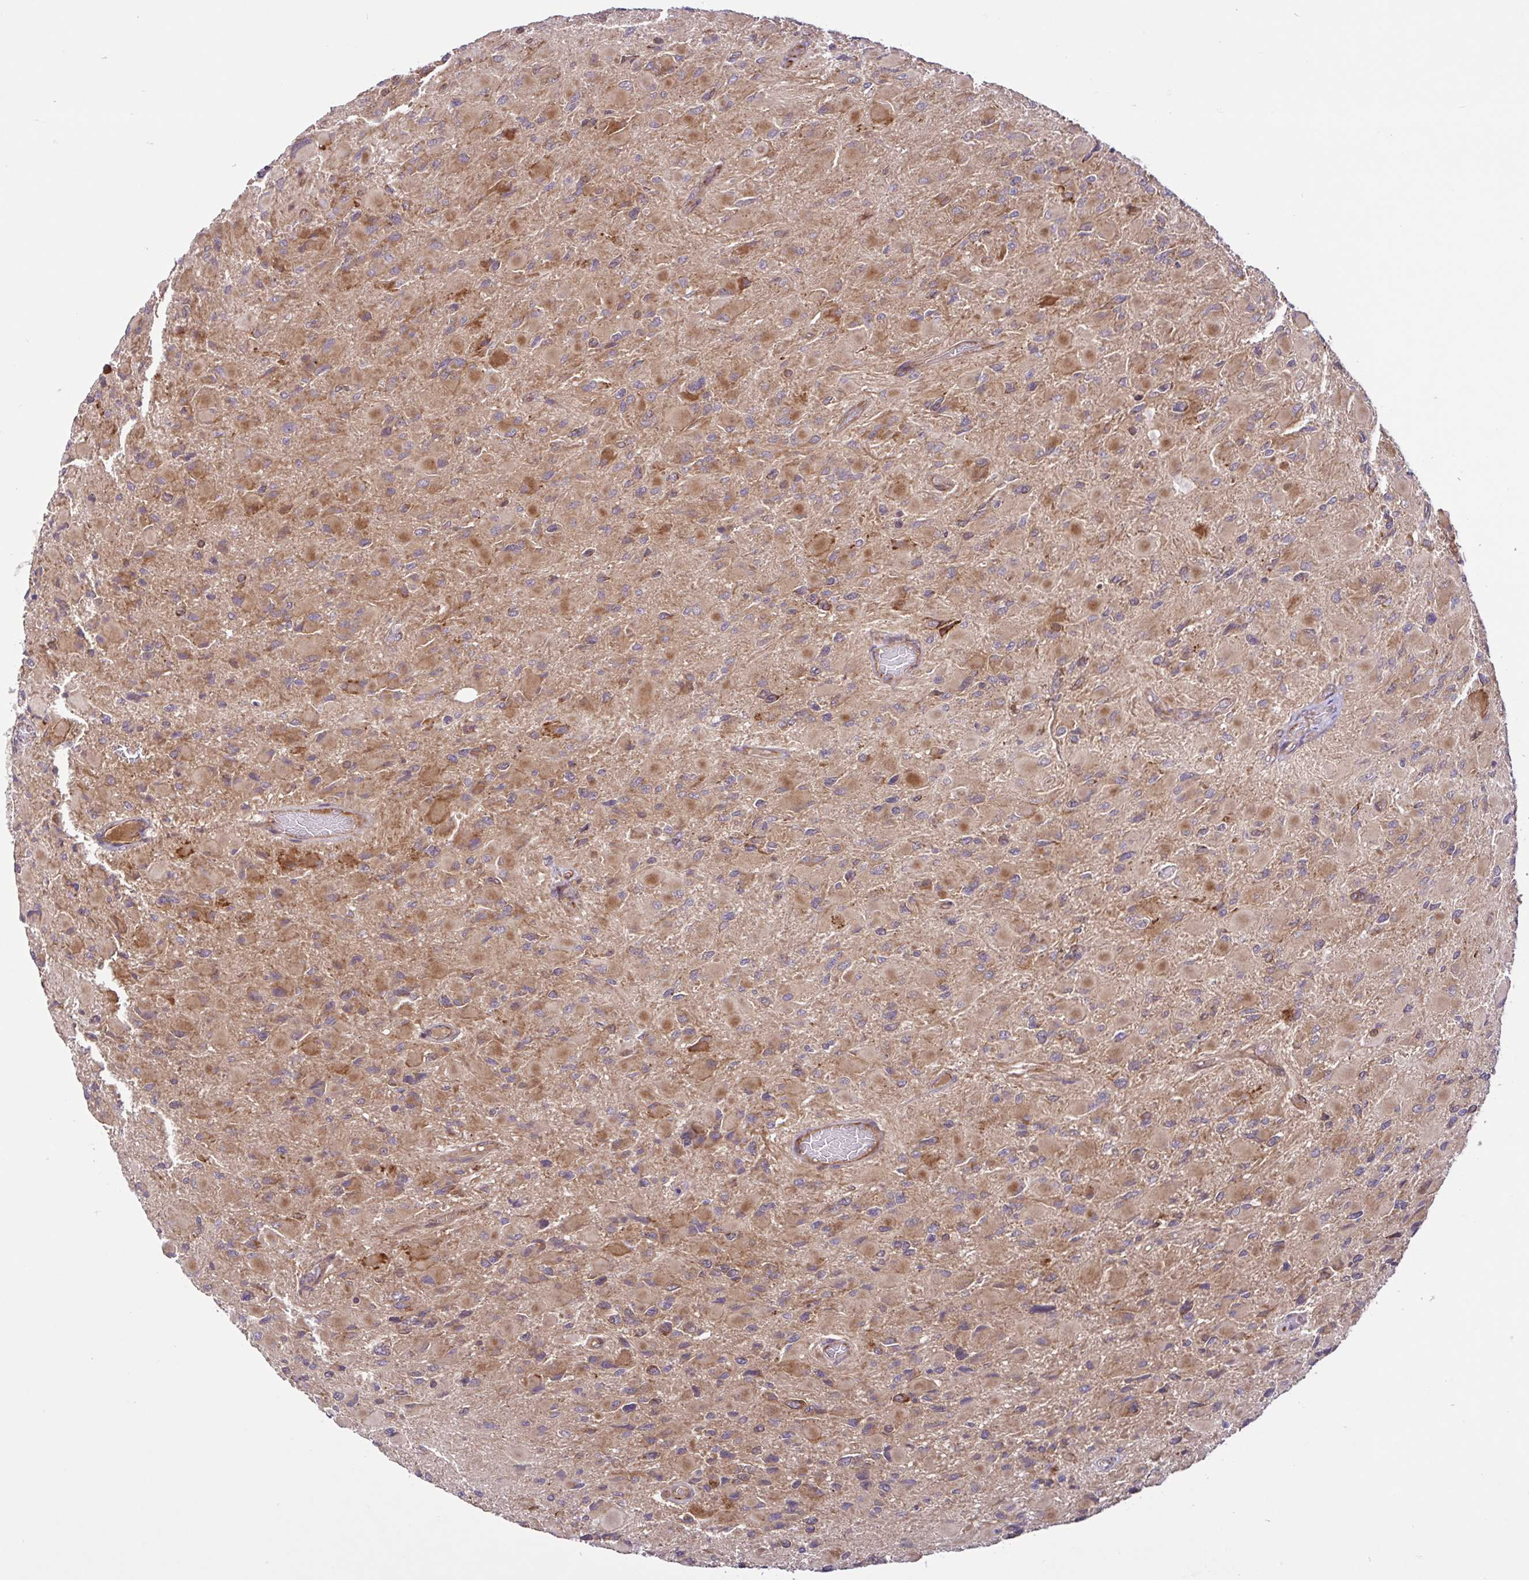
{"staining": {"intensity": "moderate", "quantity": ">75%", "location": "cytoplasmic/membranous"}, "tissue": "glioma", "cell_type": "Tumor cells", "image_type": "cancer", "snomed": [{"axis": "morphology", "description": "Glioma, malignant, High grade"}, {"axis": "topography", "description": "Cerebral cortex"}], "caption": "Human high-grade glioma (malignant) stained with a brown dye shows moderate cytoplasmic/membranous positive positivity in about >75% of tumor cells.", "gene": "NTPCR", "patient": {"sex": "female", "age": 36}}